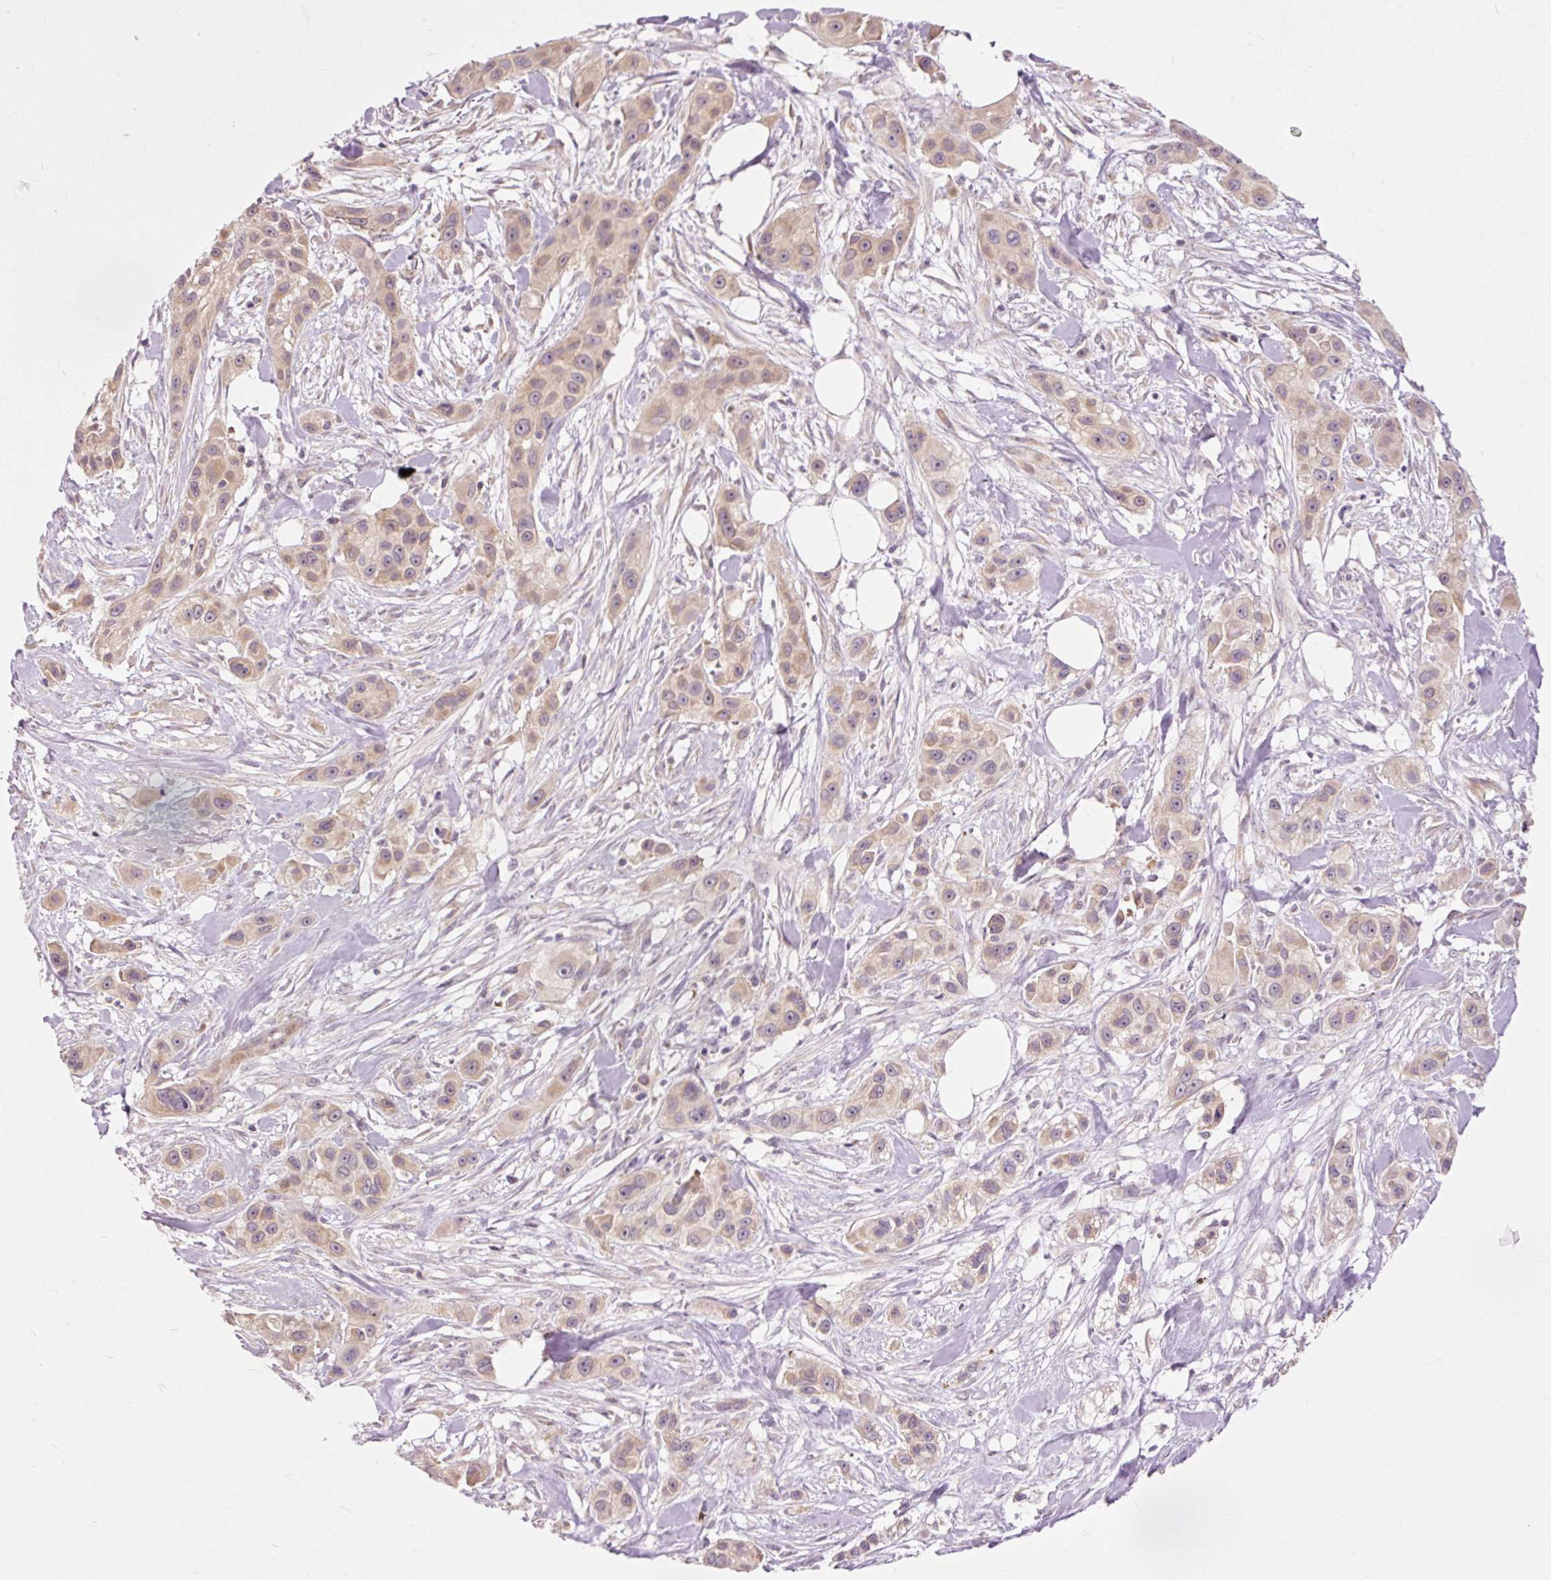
{"staining": {"intensity": "weak", "quantity": "25%-75%", "location": "cytoplasmic/membranous"}, "tissue": "skin cancer", "cell_type": "Tumor cells", "image_type": "cancer", "snomed": [{"axis": "morphology", "description": "Squamous cell carcinoma, NOS"}, {"axis": "topography", "description": "Skin"}], "caption": "Immunohistochemical staining of skin cancer (squamous cell carcinoma) shows weak cytoplasmic/membranous protein staining in approximately 25%-75% of tumor cells.", "gene": "PRDX5", "patient": {"sex": "male", "age": 63}}